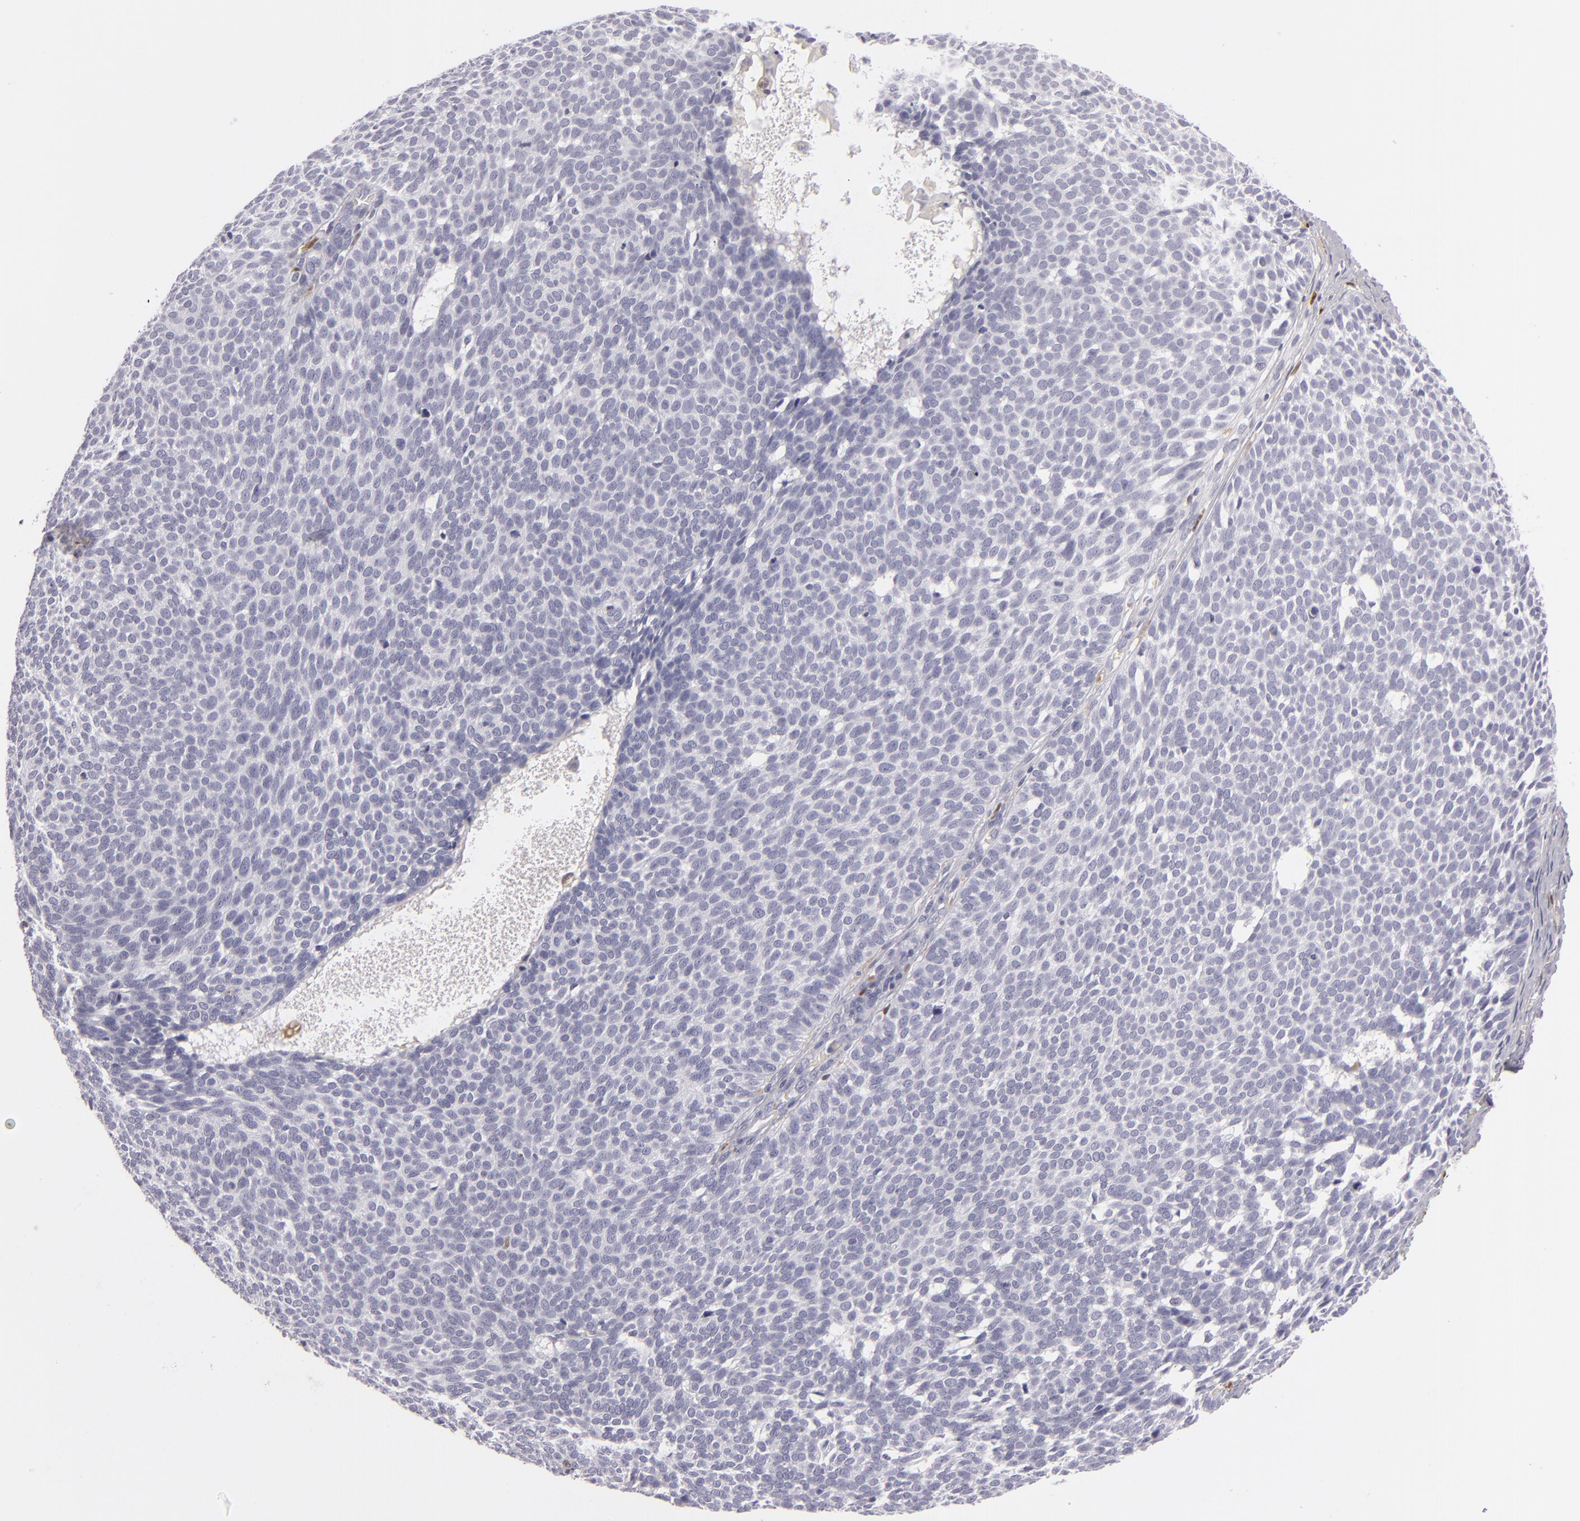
{"staining": {"intensity": "negative", "quantity": "none", "location": "none"}, "tissue": "skin cancer", "cell_type": "Tumor cells", "image_type": "cancer", "snomed": [{"axis": "morphology", "description": "Basal cell carcinoma"}, {"axis": "topography", "description": "Skin"}], "caption": "DAB (3,3'-diaminobenzidine) immunohistochemical staining of basal cell carcinoma (skin) shows no significant expression in tumor cells. (DAB (3,3'-diaminobenzidine) IHC visualized using brightfield microscopy, high magnification).", "gene": "F13A1", "patient": {"sex": "male", "age": 63}}